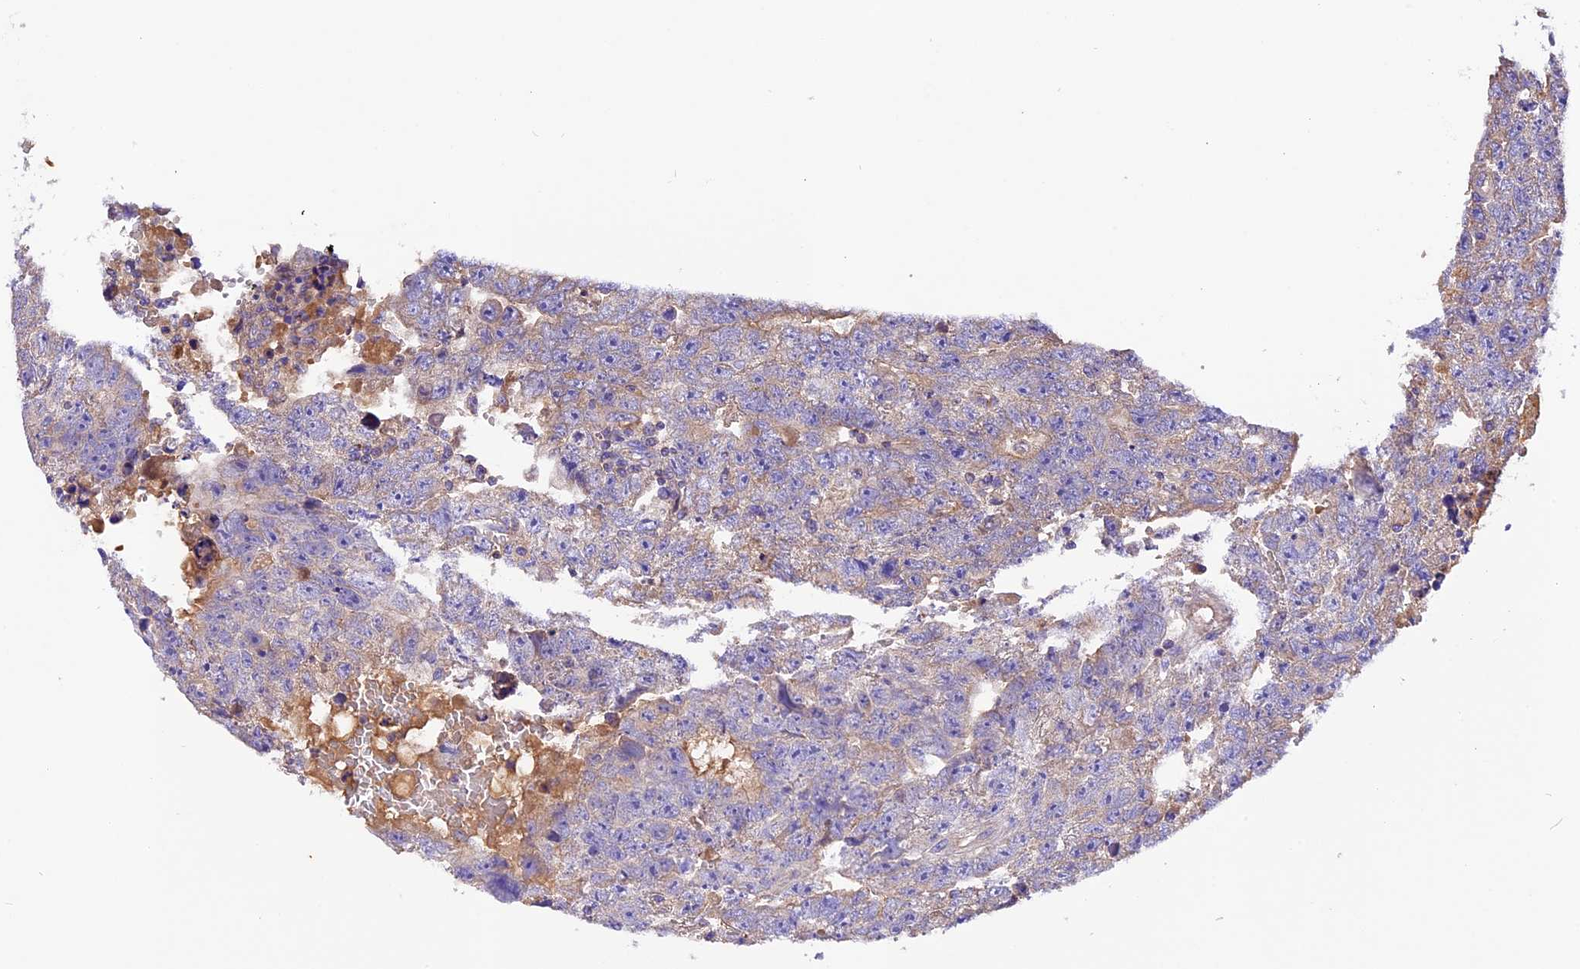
{"staining": {"intensity": "weak", "quantity": "<25%", "location": "cytoplasmic/membranous"}, "tissue": "testis cancer", "cell_type": "Tumor cells", "image_type": "cancer", "snomed": [{"axis": "morphology", "description": "Carcinoma, Embryonal, NOS"}, {"axis": "topography", "description": "Testis"}], "caption": "Tumor cells show no significant positivity in testis cancer. (IHC, brightfield microscopy, high magnification).", "gene": "SIX5", "patient": {"sex": "male", "age": 25}}